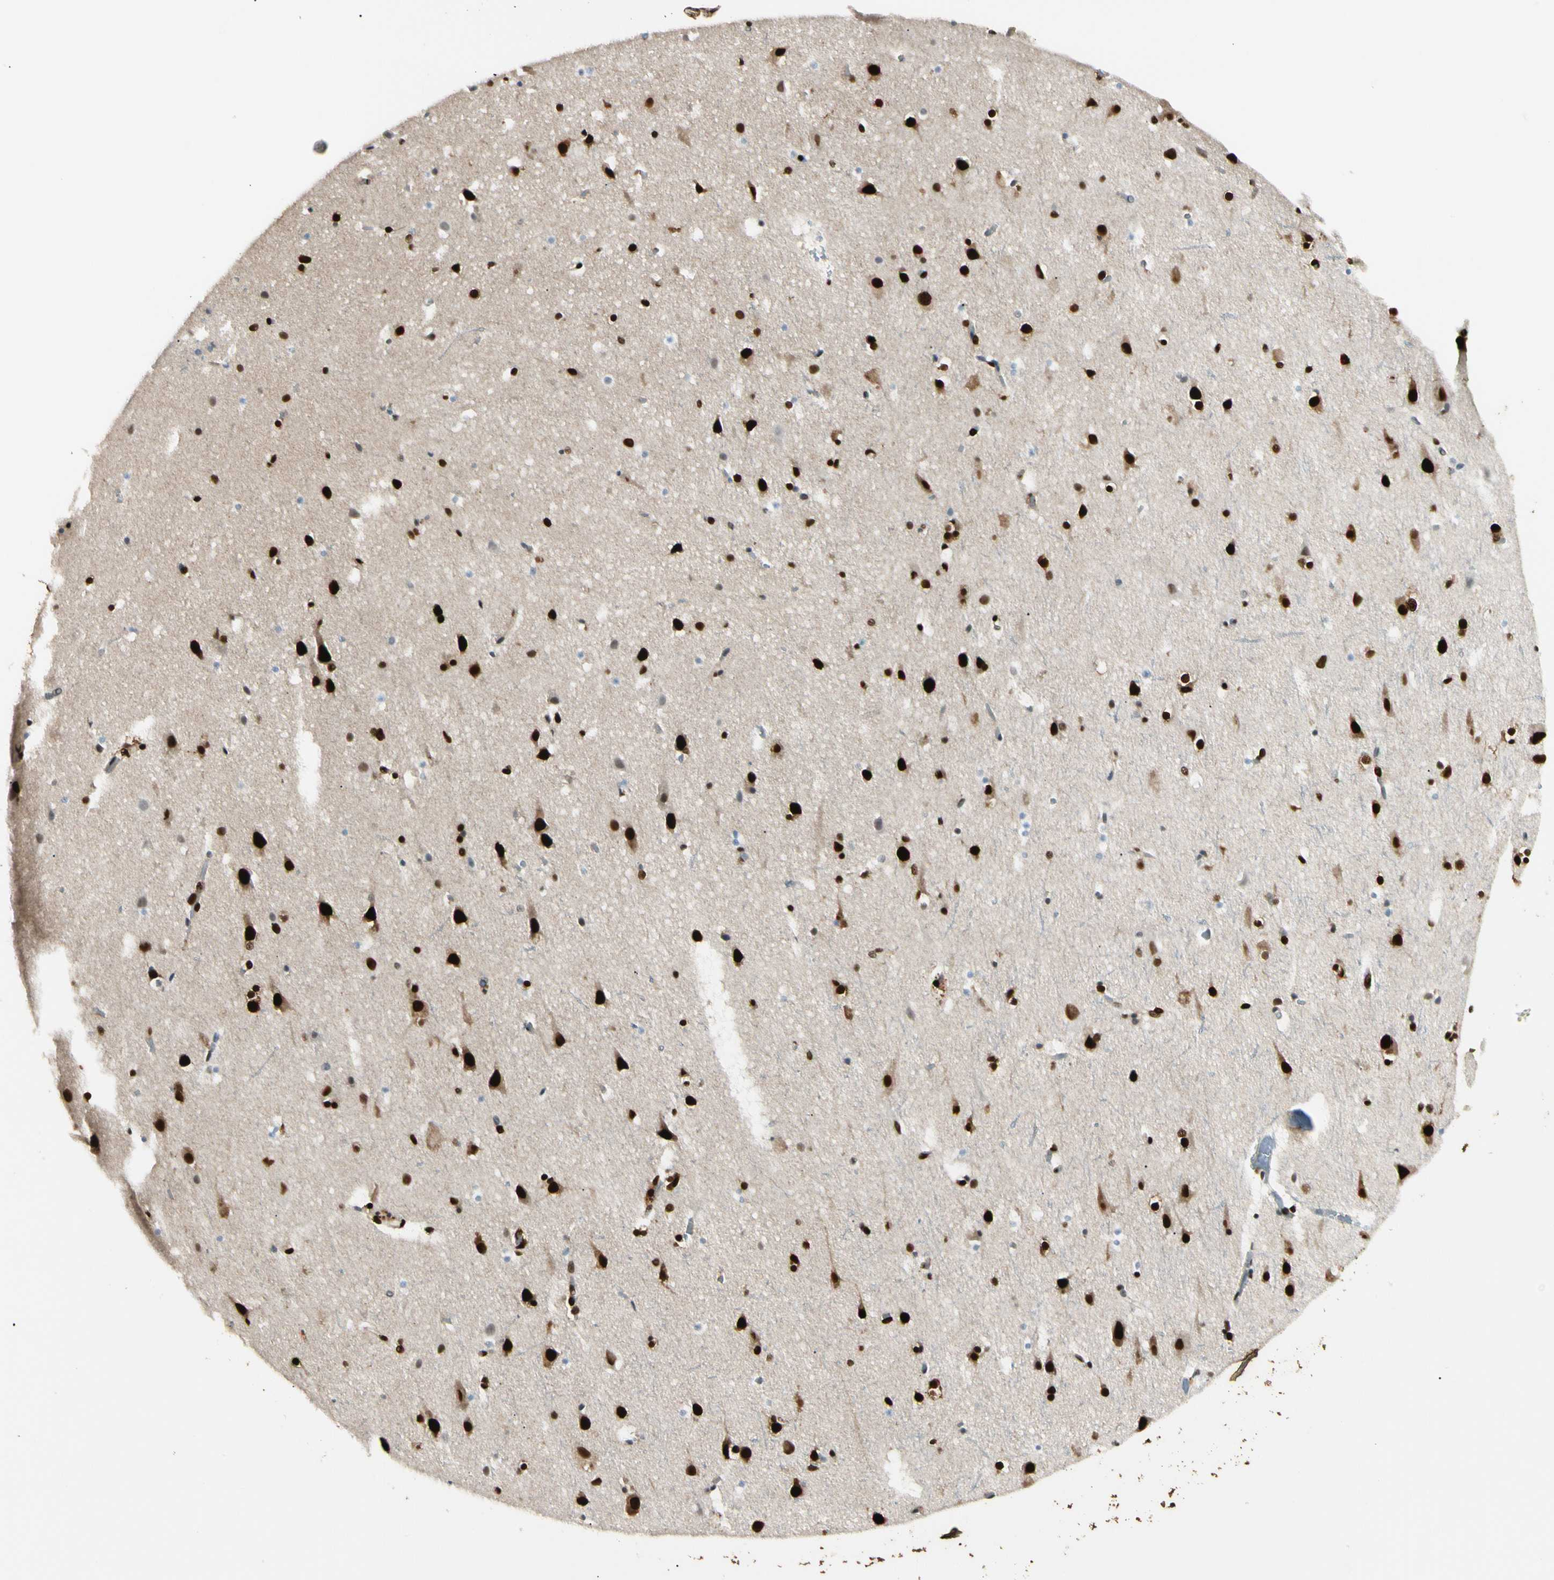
{"staining": {"intensity": "strong", "quantity": ">75%", "location": "nuclear"}, "tissue": "cerebral cortex", "cell_type": "Endothelial cells", "image_type": "normal", "snomed": [{"axis": "morphology", "description": "Normal tissue, NOS"}, {"axis": "topography", "description": "Cerebral cortex"}], "caption": "About >75% of endothelial cells in benign human cerebral cortex show strong nuclear protein positivity as visualized by brown immunohistochemical staining.", "gene": "FUS", "patient": {"sex": "male", "age": 45}}